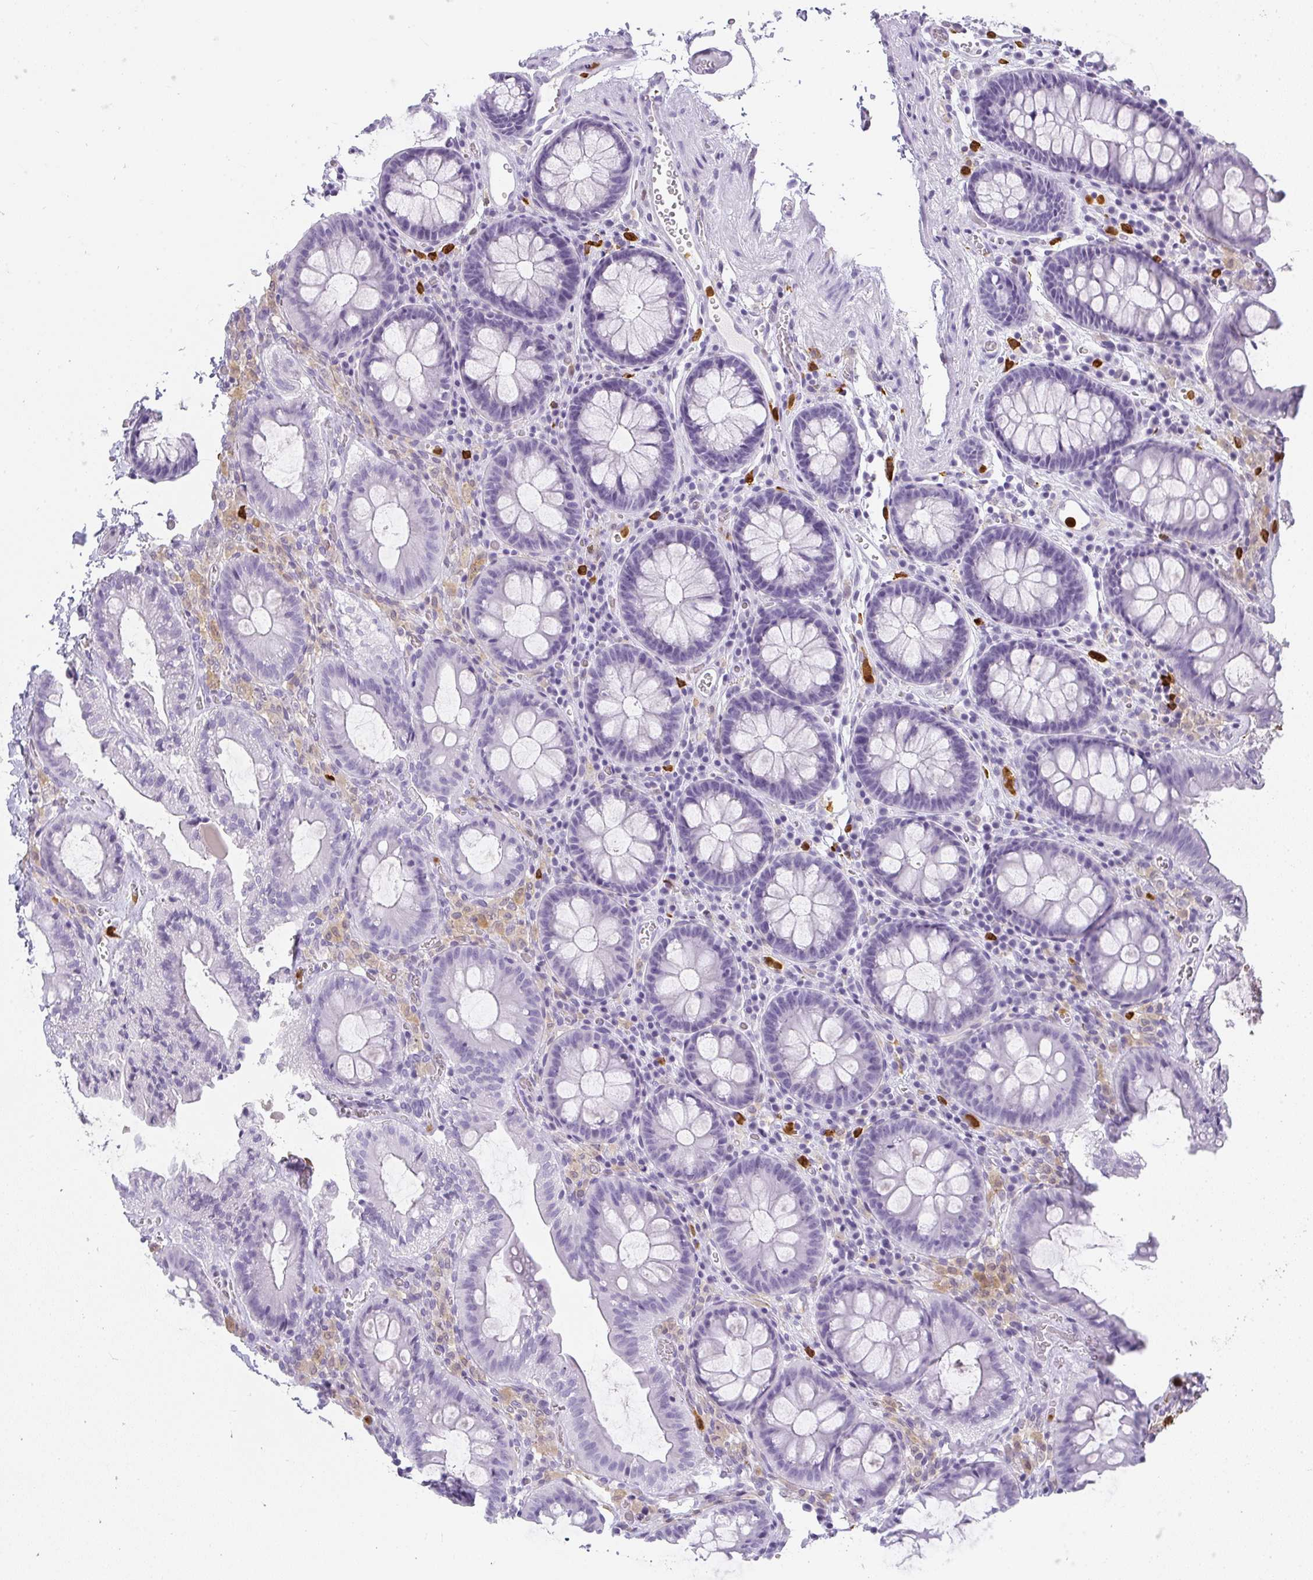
{"staining": {"intensity": "negative", "quantity": "none", "location": "none"}, "tissue": "colon", "cell_type": "Endothelial cells", "image_type": "normal", "snomed": [{"axis": "morphology", "description": "Normal tissue, NOS"}, {"axis": "topography", "description": "Colon"}, {"axis": "topography", "description": "Peripheral nerve tissue"}], "caption": "Protein analysis of unremarkable colon shows no significant positivity in endothelial cells. (DAB IHC, high magnification).", "gene": "HK3", "patient": {"sex": "male", "age": 84}}